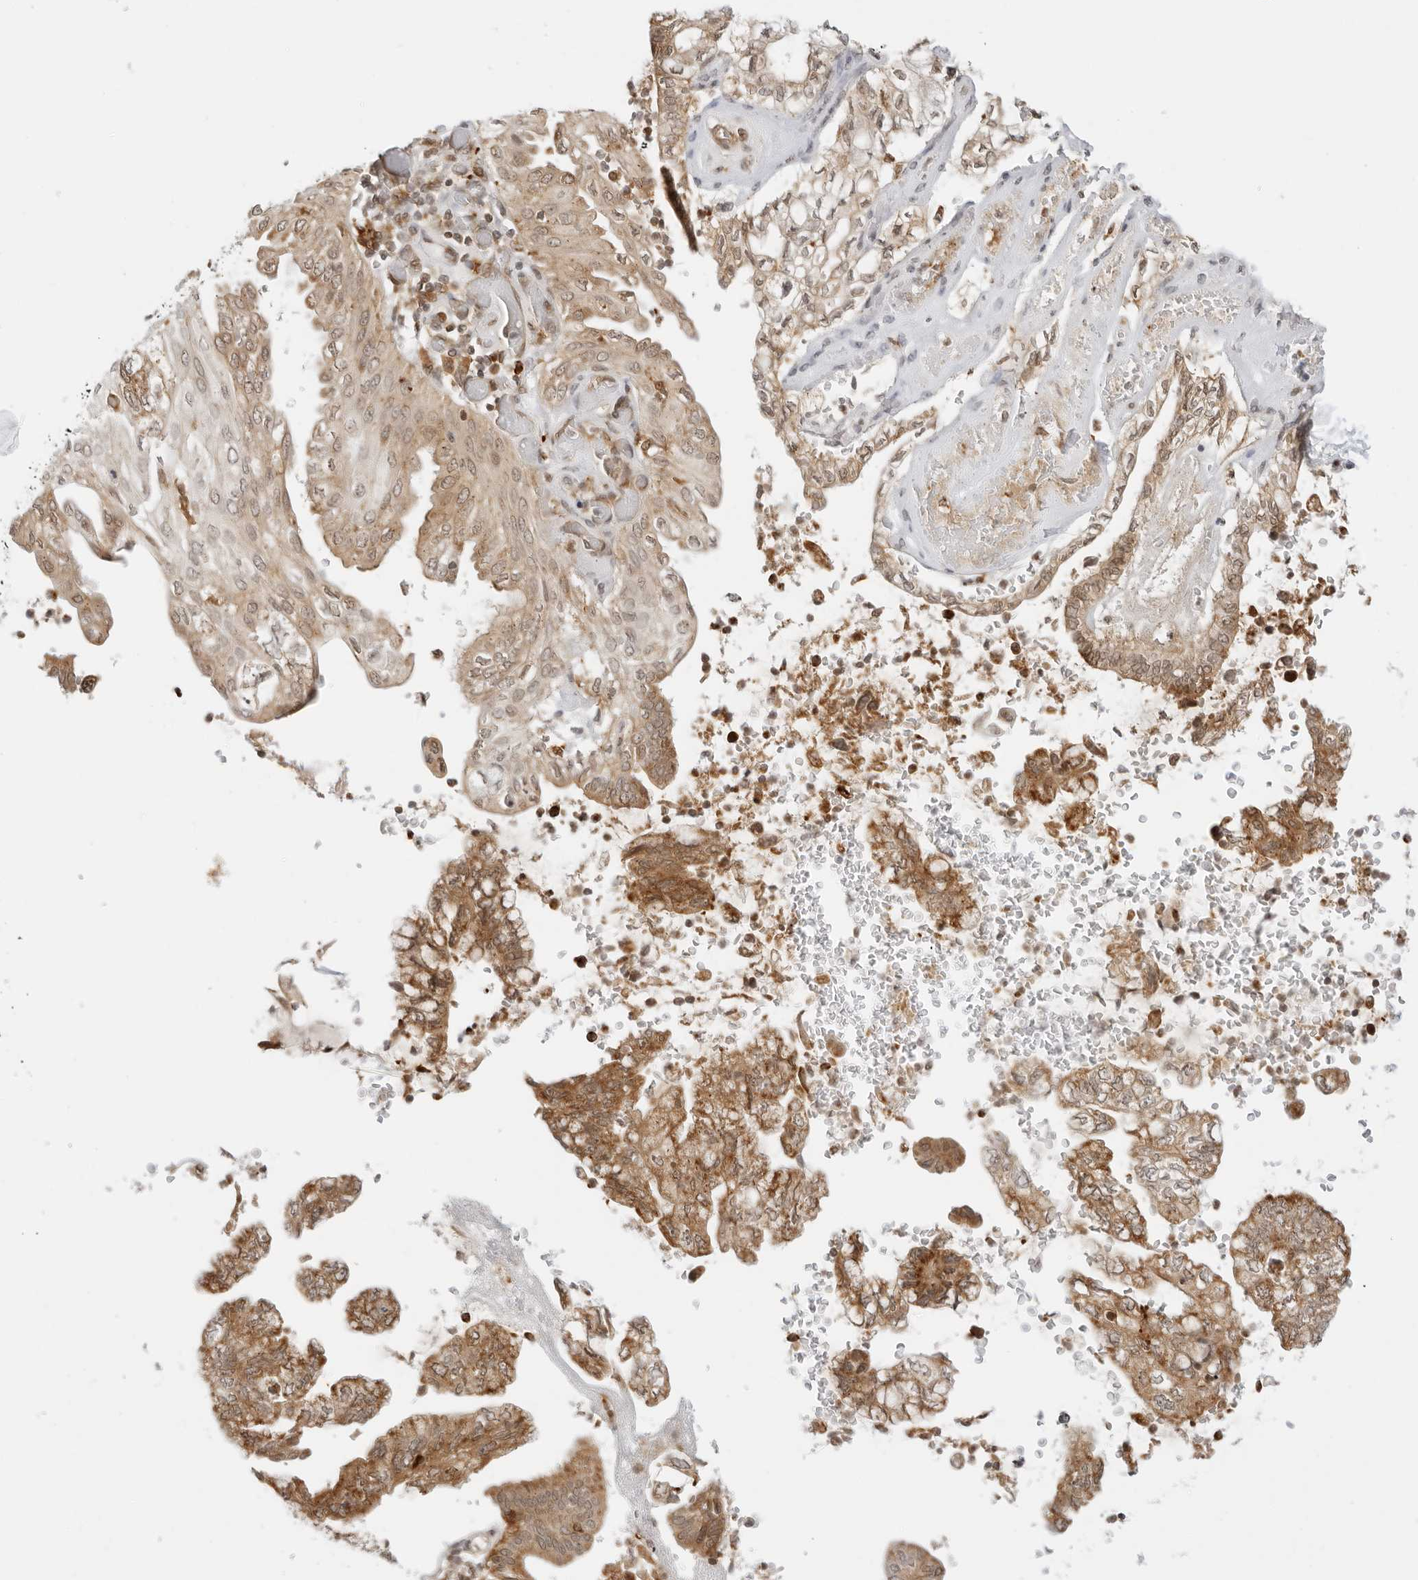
{"staining": {"intensity": "moderate", "quantity": ">75%", "location": "cytoplasmic/membranous"}, "tissue": "pancreatic cancer", "cell_type": "Tumor cells", "image_type": "cancer", "snomed": [{"axis": "morphology", "description": "Adenocarcinoma, NOS"}, {"axis": "topography", "description": "Pancreas"}], "caption": "The photomicrograph demonstrates immunohistochemical staining of pancreatic cancer (adenocarcinoma). There is moderate cytoplasmic/membranous staining is present in approximately >75% of tumor cells. (Brightfield microscopy of DAB IHC at high magnification).", "gene": "RC3H1", "patient": {"sex": "female", "age": 73}}